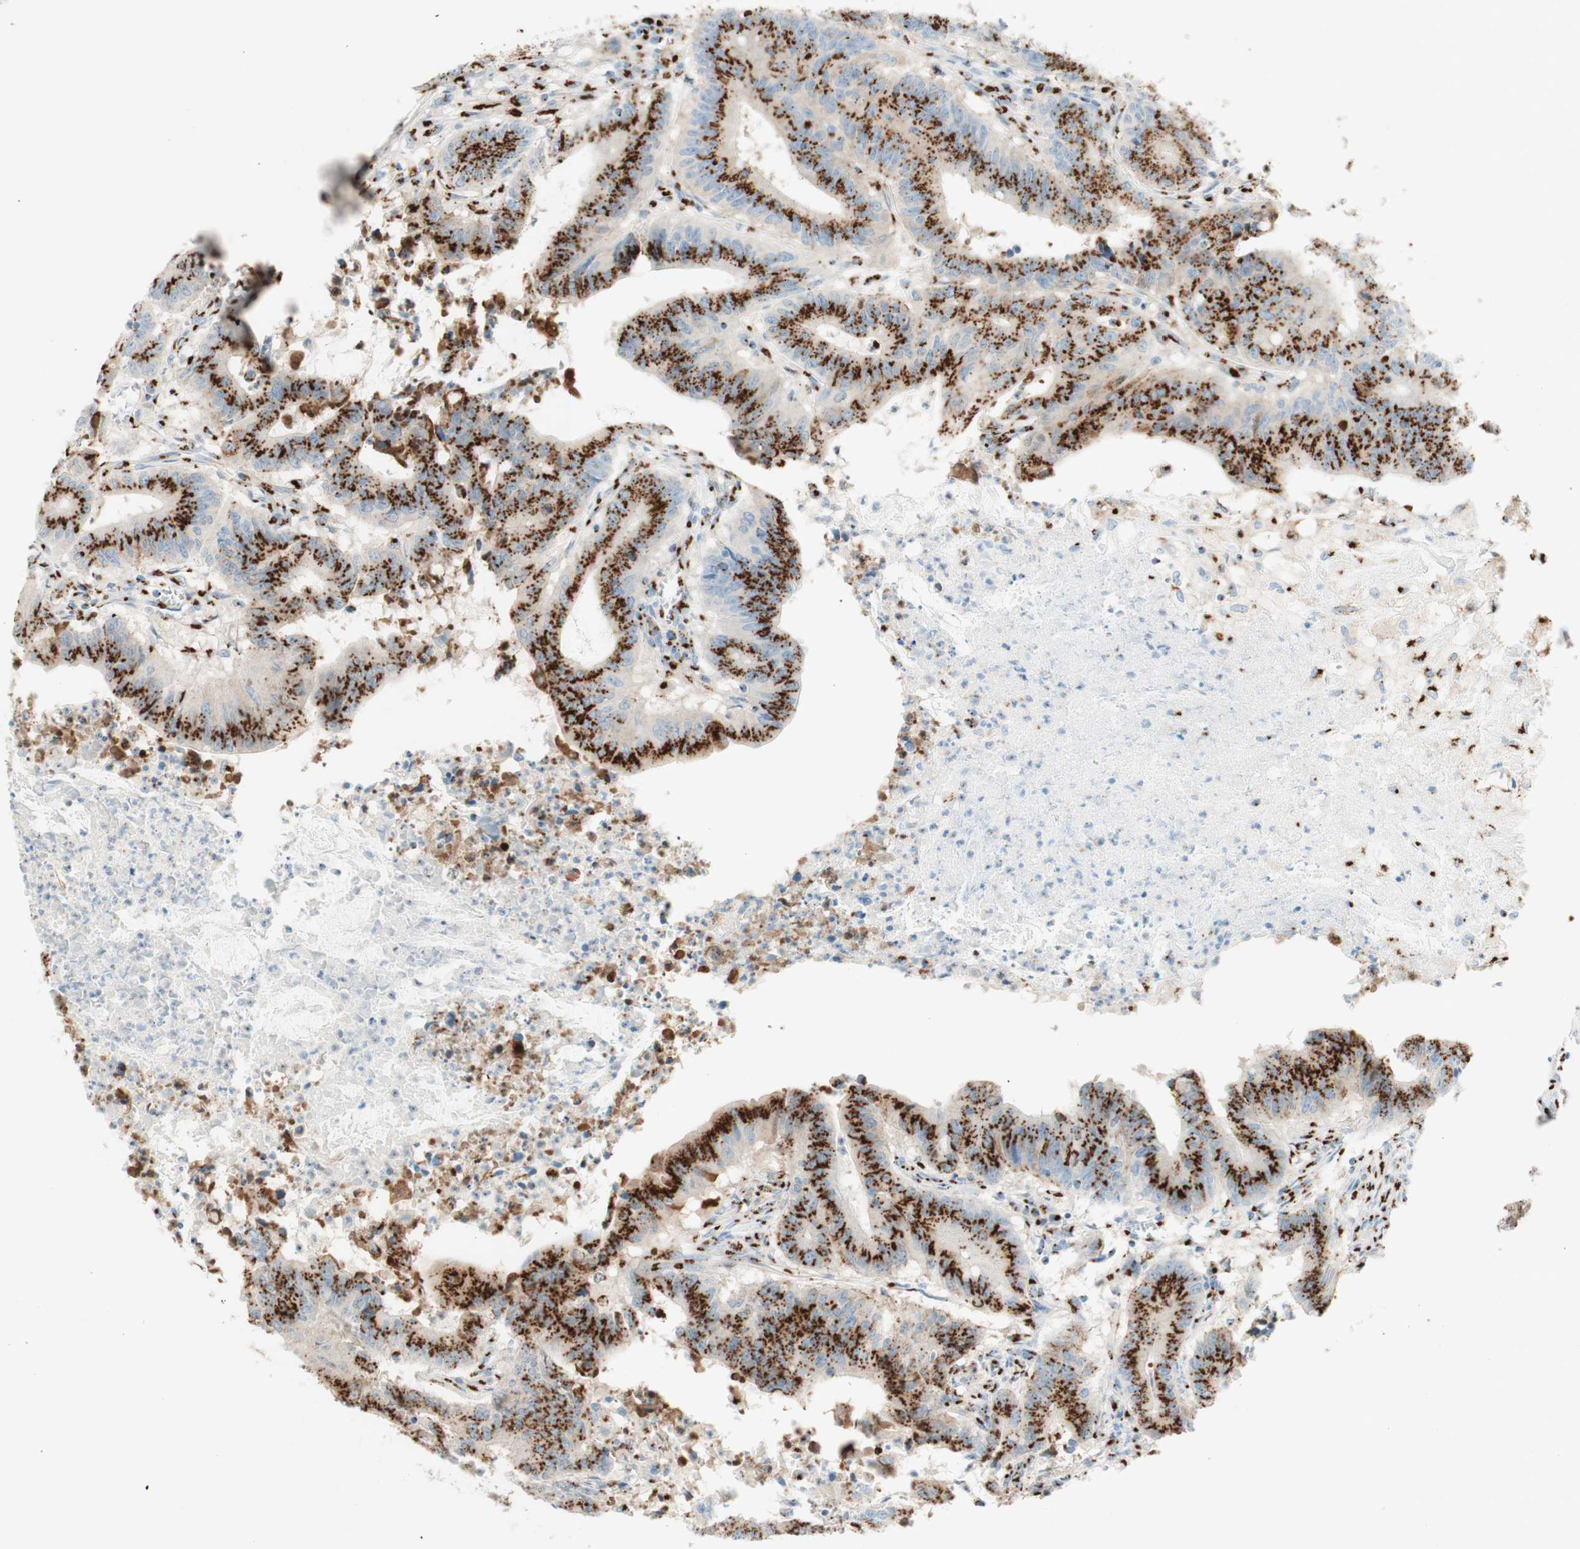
{"staining": {"intensity": "strong", "quantity": ">75%", "location": "cytoplasmic/membranous"}, "tissue": "colorectal cancer", "cell_type": "Tumor cells", "image_type": "cancer", "snomed": [{"axis": "morphology", "description": "Adenocarcinoma, NOS"}, {"axis": "topography", "description": "Colon"}], "caption": "Human colorectal adenocarcinoma stained with a protein marker exhibits strong staining in tumor cells.", "gene": "GOLGB1", "patient": {"sex": "male", "age": 45}}